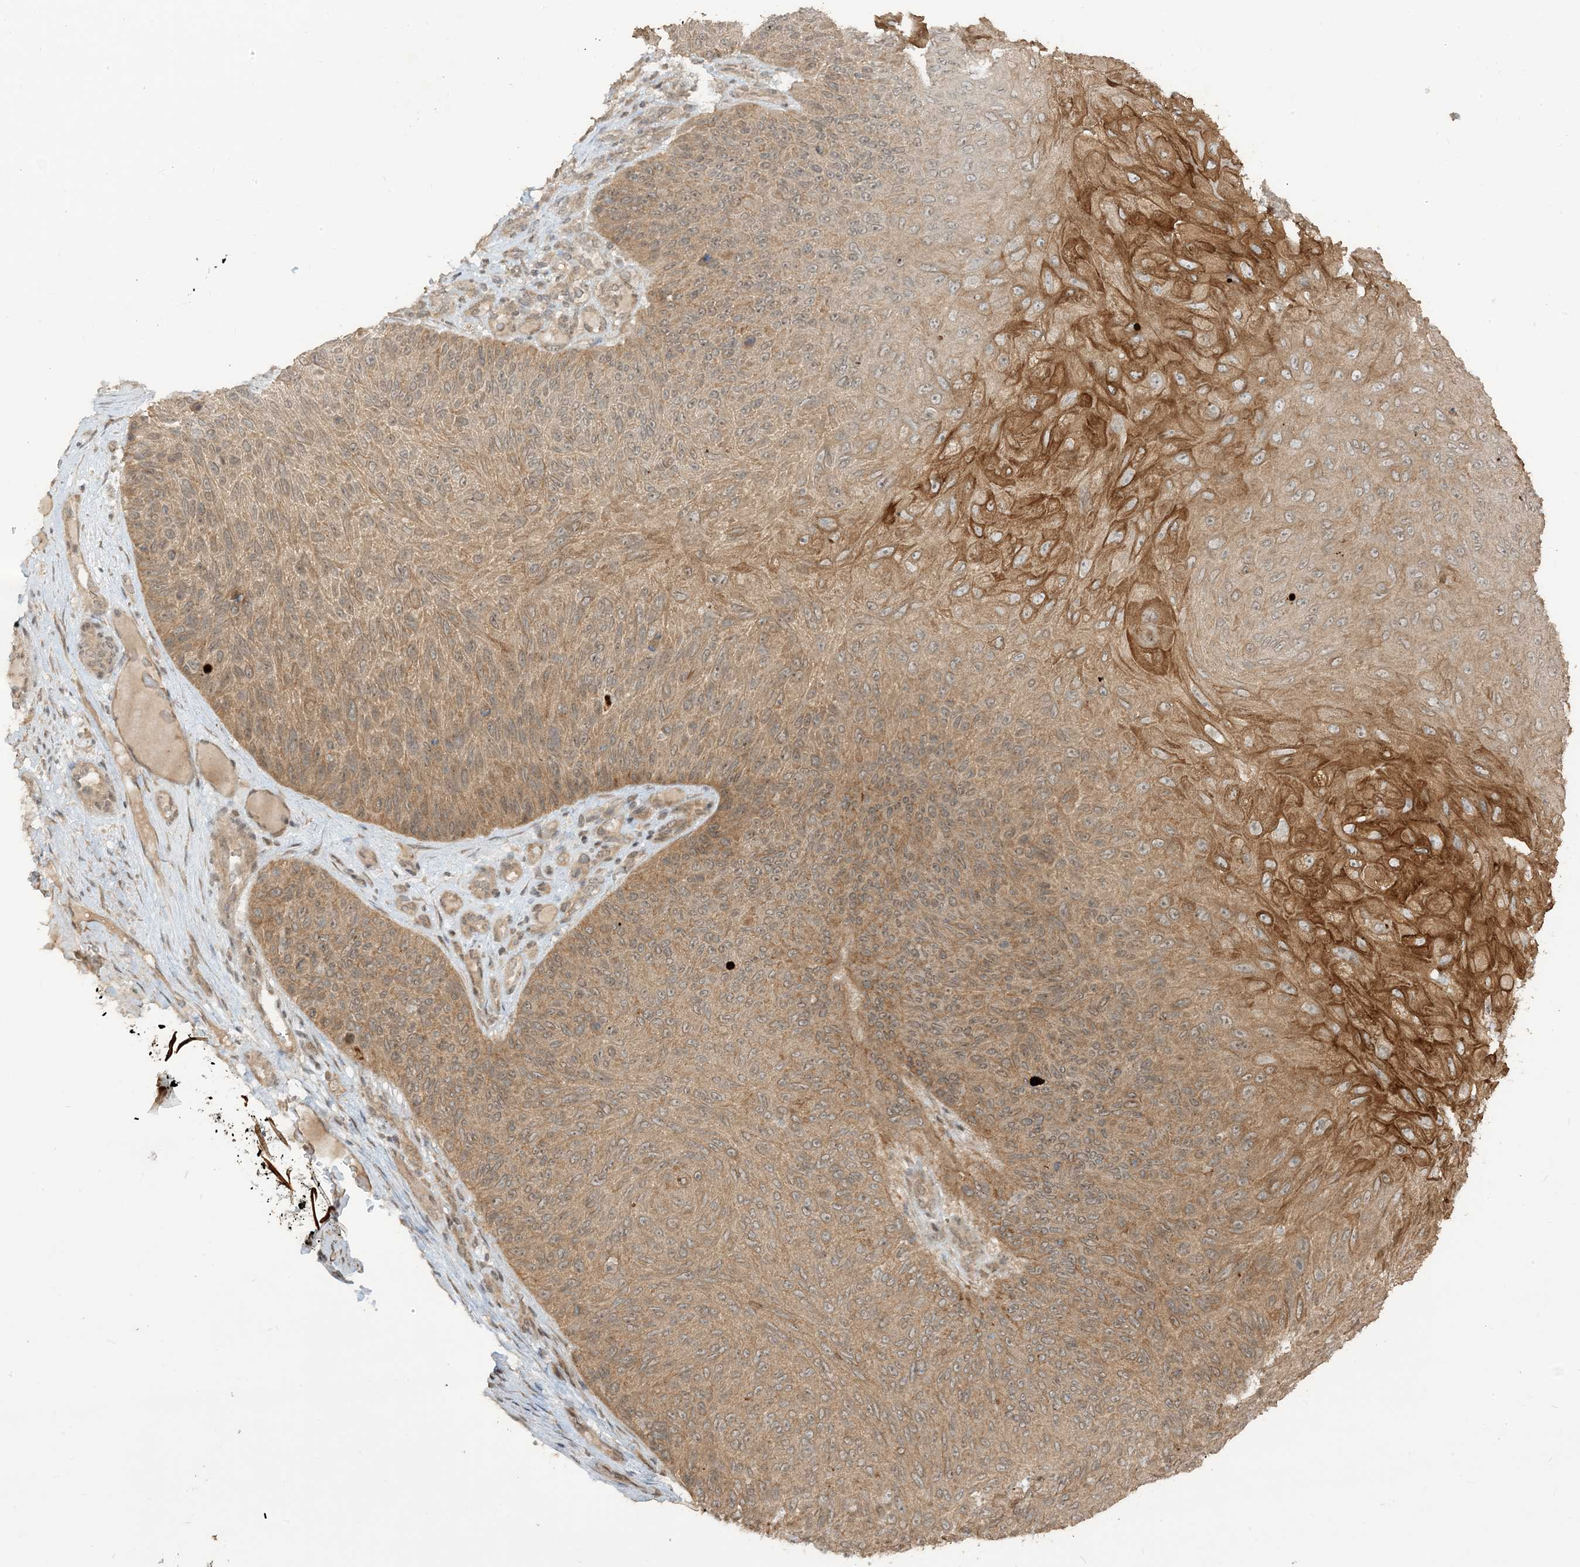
{"staining": {"intensity": "moderate", "quantity": ">75%", "location": "cytoplasmic/membranous"}, "tissue": "skin cancer", "cell_type": "Tumor cells", "image_type": "cancer", "snomed": [{"axis": "morphology", "description": "Squamous cell carcinoma, NOS"}, {"axis": "topography", "description": "Skin"}], "caption": "Squamous cell carcinoma (skin) was stained to show a protein in brown. There is medium levels of moderate cytoplasmic/membranous positivity in about >75% of tumor cells.", "gene": "TBCC", "patient": {"sex": "female", "age": 88}}